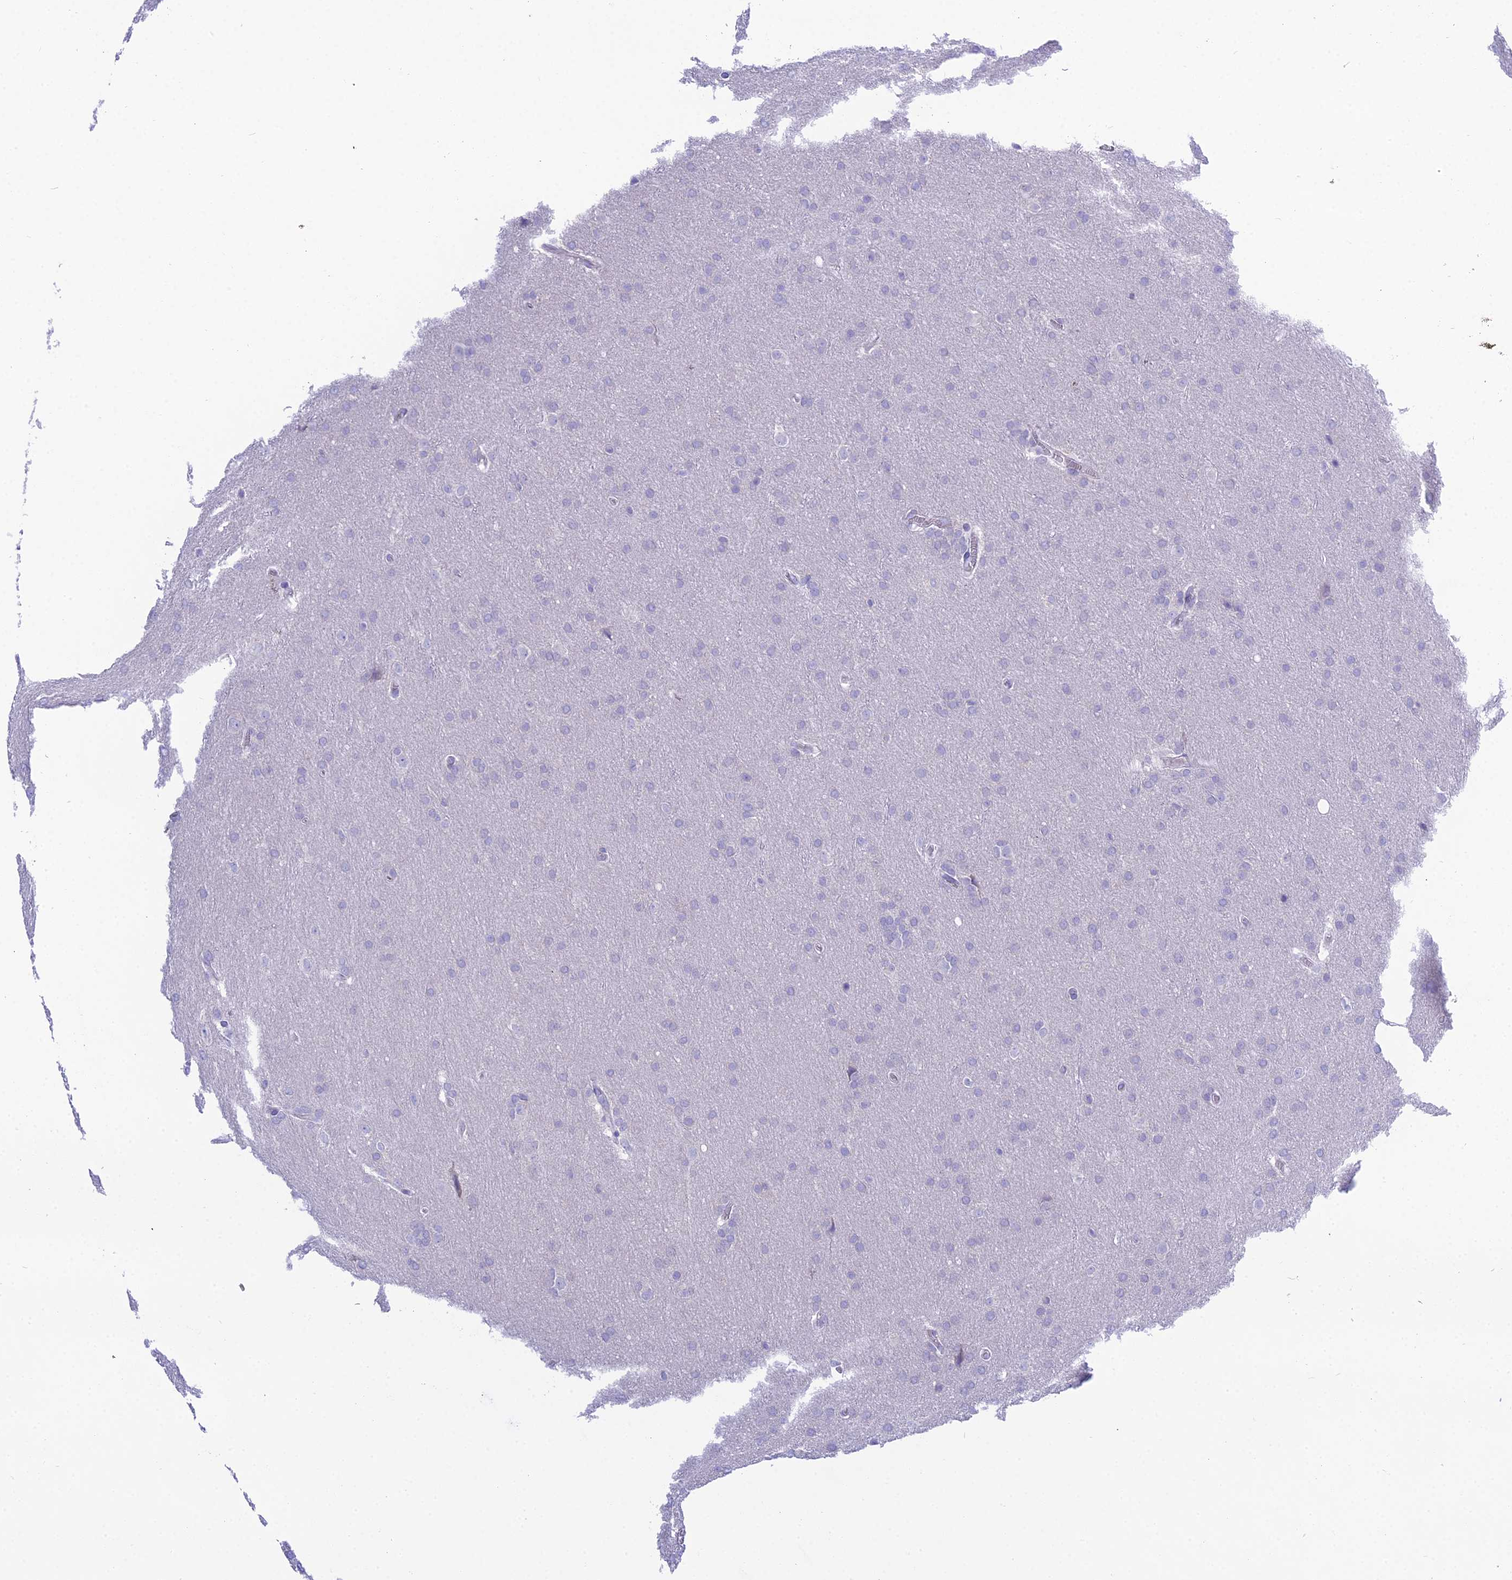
{"staining": {"intensity": "negative", "quantity": "none", "location": "none"}, "tissue": "glioma", "cell_type": "Tumor cells", "image_type": "cancer", "snomed": [{"axis": "morphology", "description": "Glioma, malignant, Low grade"}, {"axis": "topography", "description": "Brain"}], "caption": "There is no significant staining in tumor cells of glioma. (DAB (3,3'-diaminobenzidine) IHC with hematoxylin counter stain).", "gene": "KIAA0408", "patient": {"sex": "female", "age": 32}}